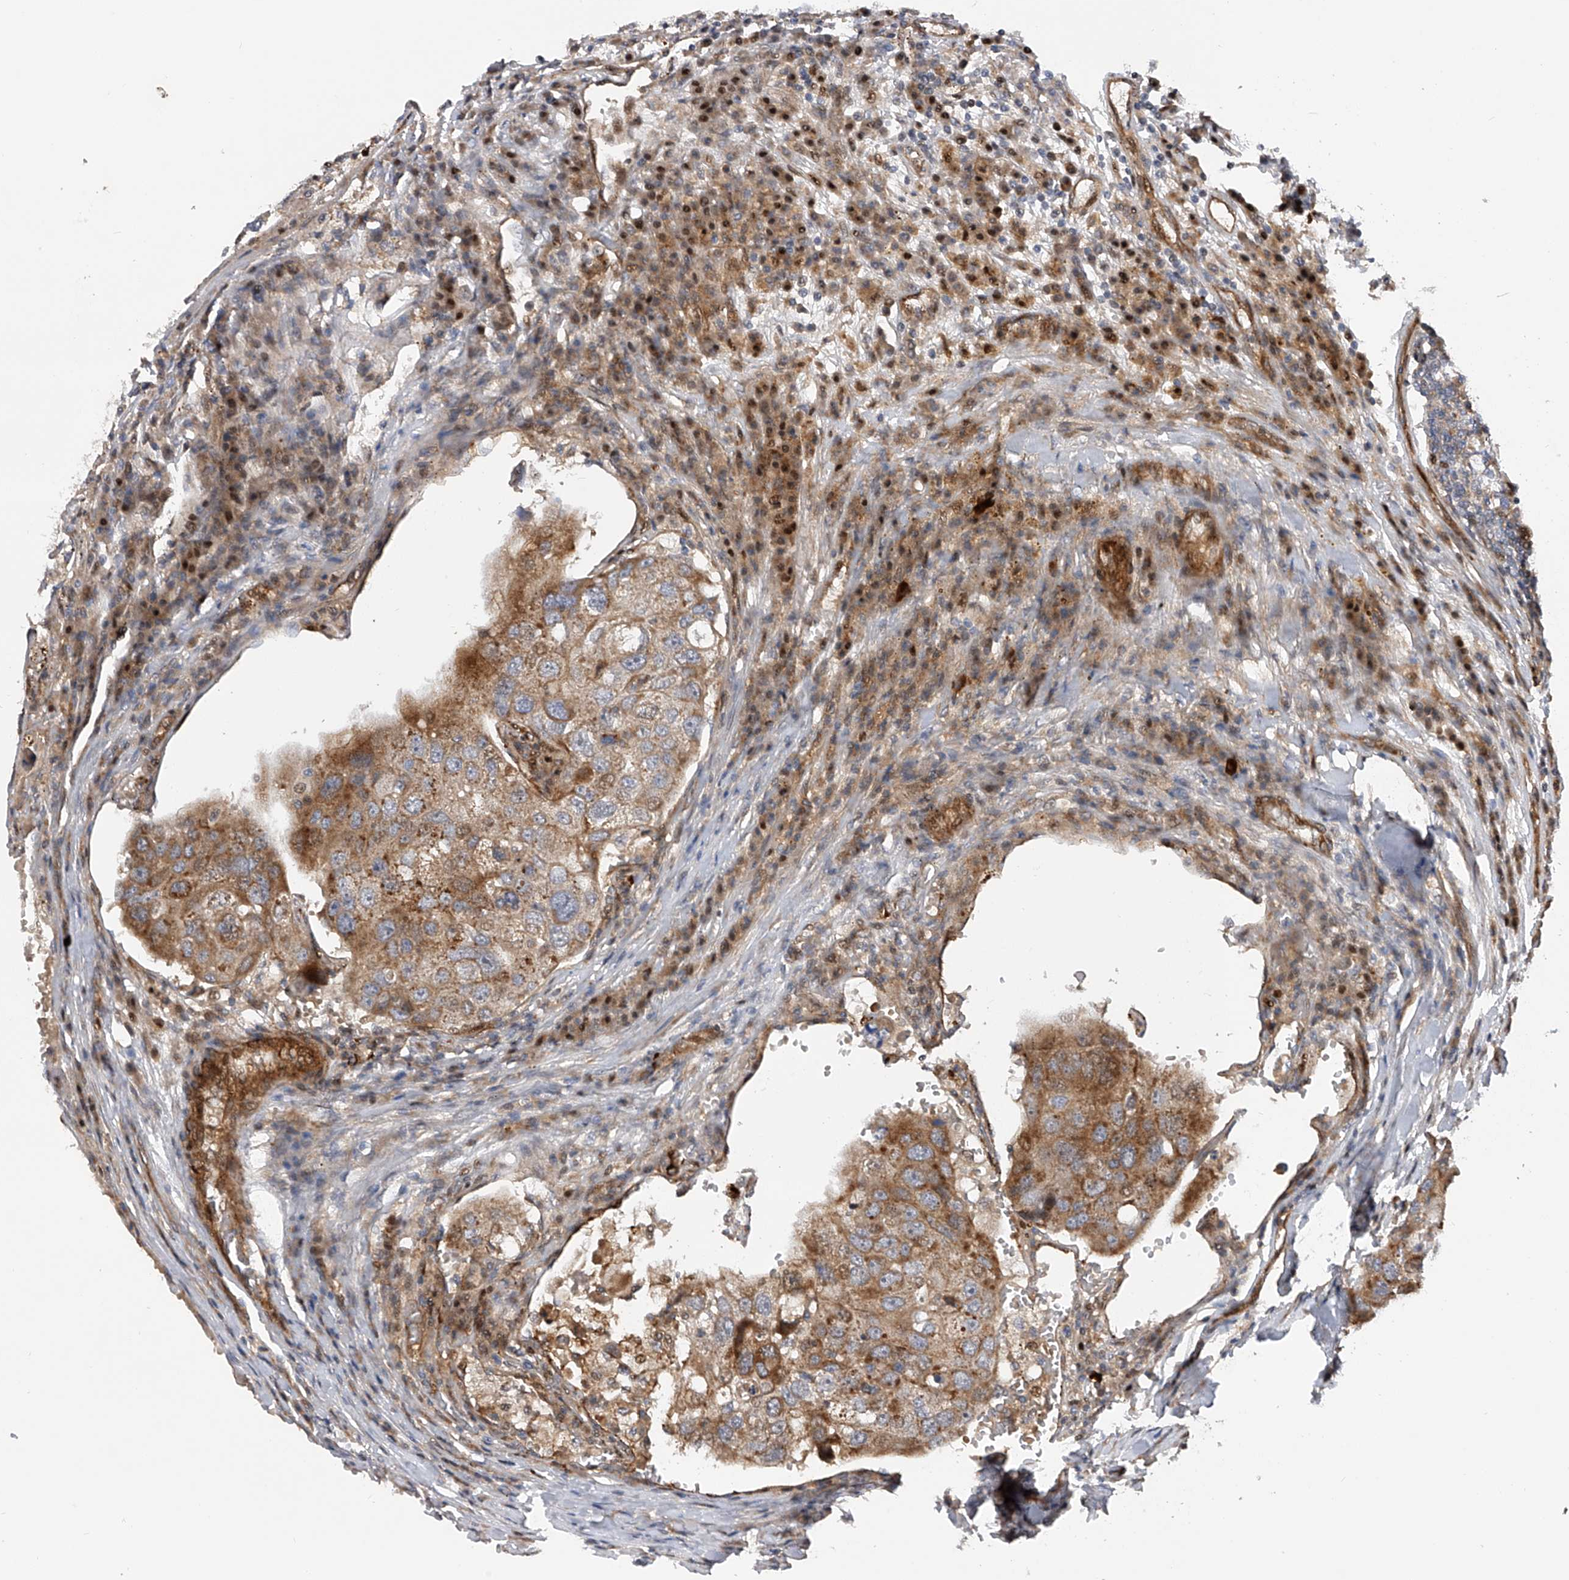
{"staining": {"intensity": "moderate", "quantity": ">75%", "location": "cytoplasmic/membranous"}, "tissue": "urothelial cancer", "cell_type": "Tumor cells", "image_type": "cancer", "snomed": [{"axis": "morphology", "description": "Urothelial carcinoma, High grade"}, {"axis": "topography", "description": "Lymph node"}, {"axis": "topography", "description": "Urinary bladder"}], "caption": "Moderate cytoplasmic/membranous expression for a protein is seen in about >75% of tumor cells of urothelial cancer using immunohistochemistry (IHC).", "gene": "PDSS2", "patient": {"sex": "male", "age": 51}}